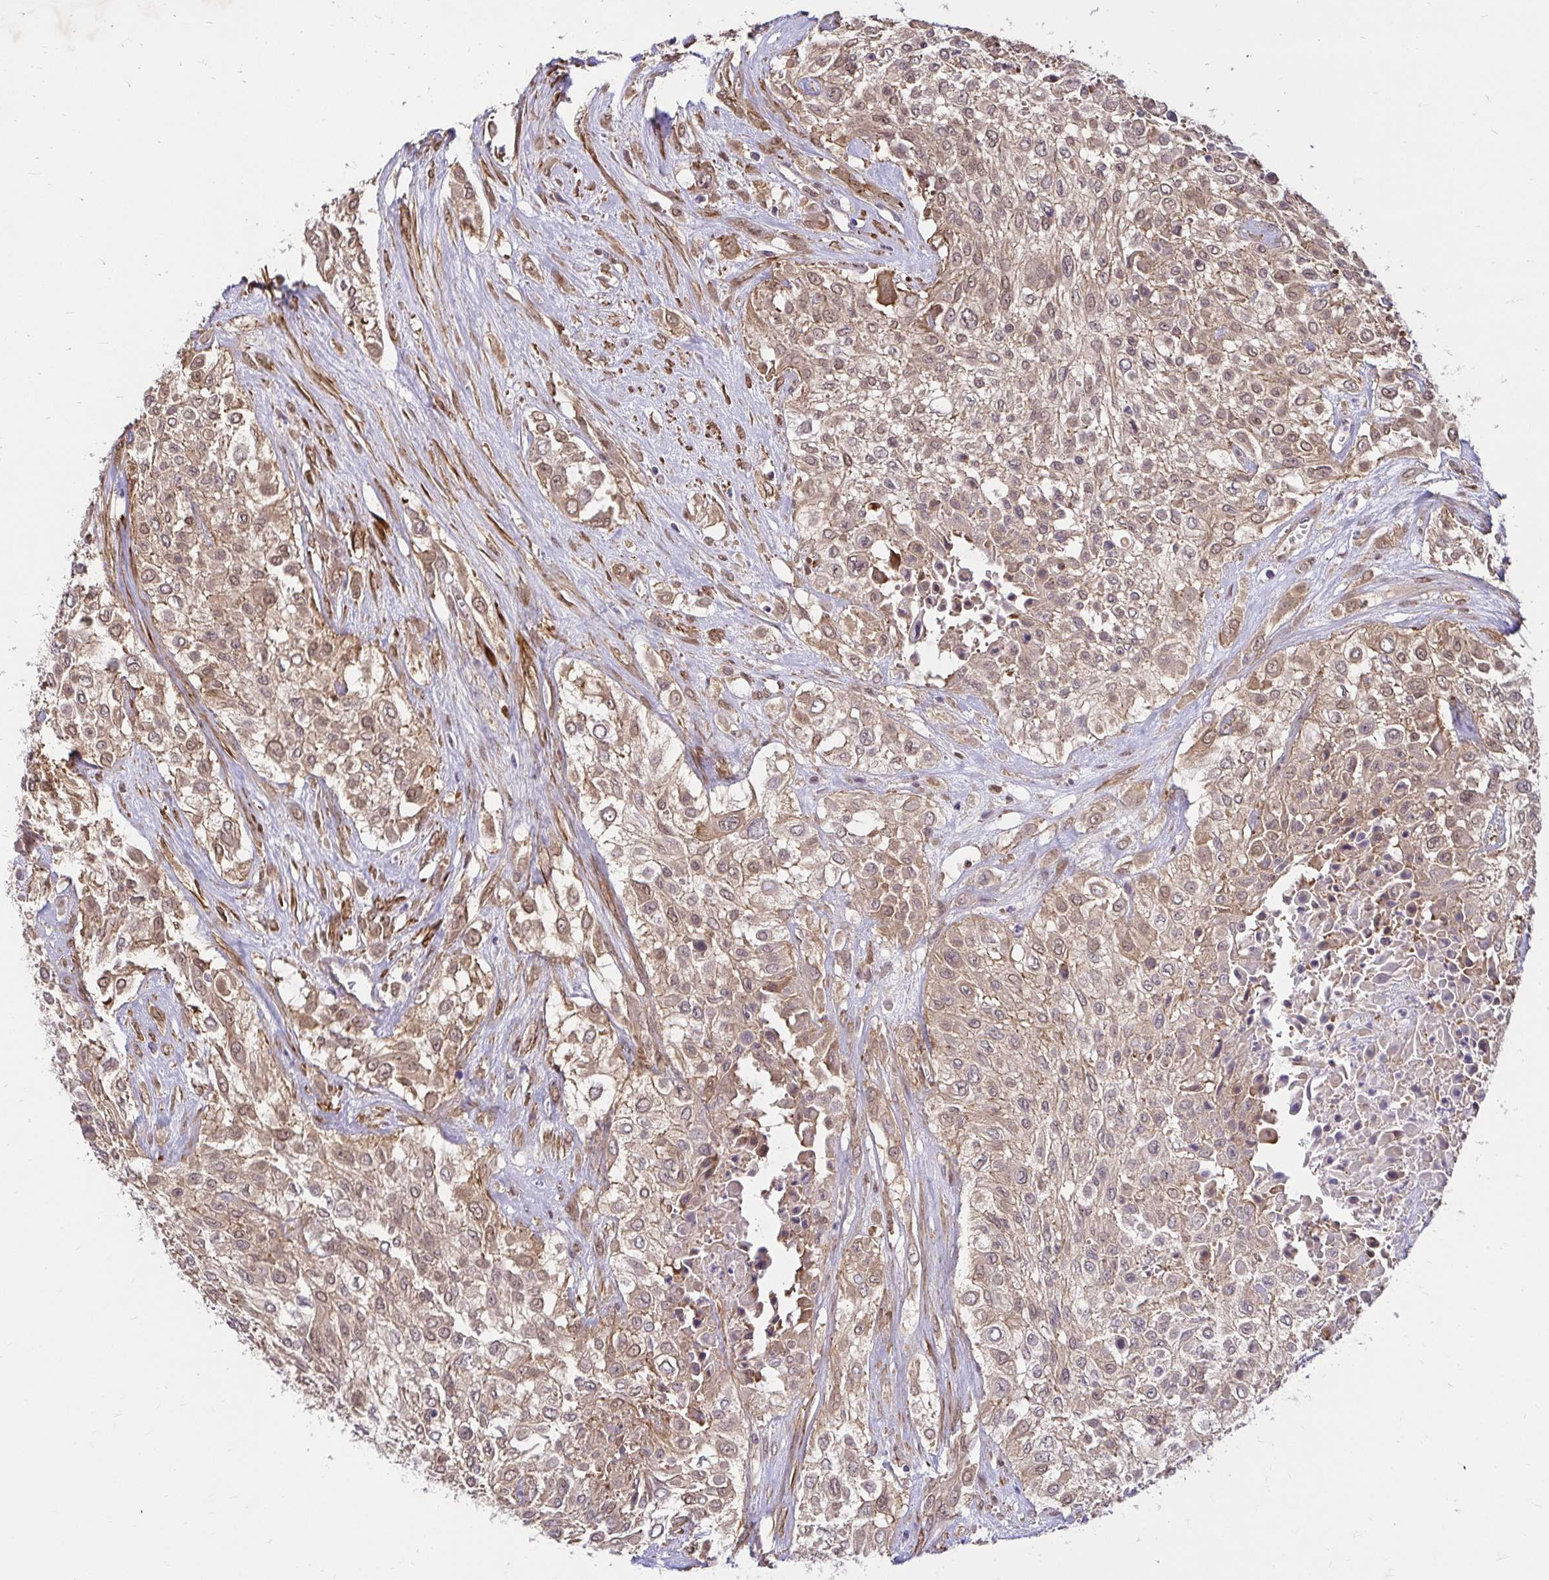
{"staining": {"intensity": "moderate", "quantity": ">75%", "location": "cytoplasmic/membranous,nuclear"}, "tissue": "urothelial cancer", "cell_type": "Tumor cells", "image_type": "cancer", "snomed": [{"axis": "morphology", "description": "Urothelial carcinoma, High grade"}, {"axis": "topography", "description": "Urinary bladder"}], "caption": "Moderate cytoplasmic/membranous and nuclear positivity for a protein is present in approximately >75% of tumor cells of urothelial cancer using immunohistochemistry.", "gene": "YAP1", "patient": {"sex": "male", "age": 57}}